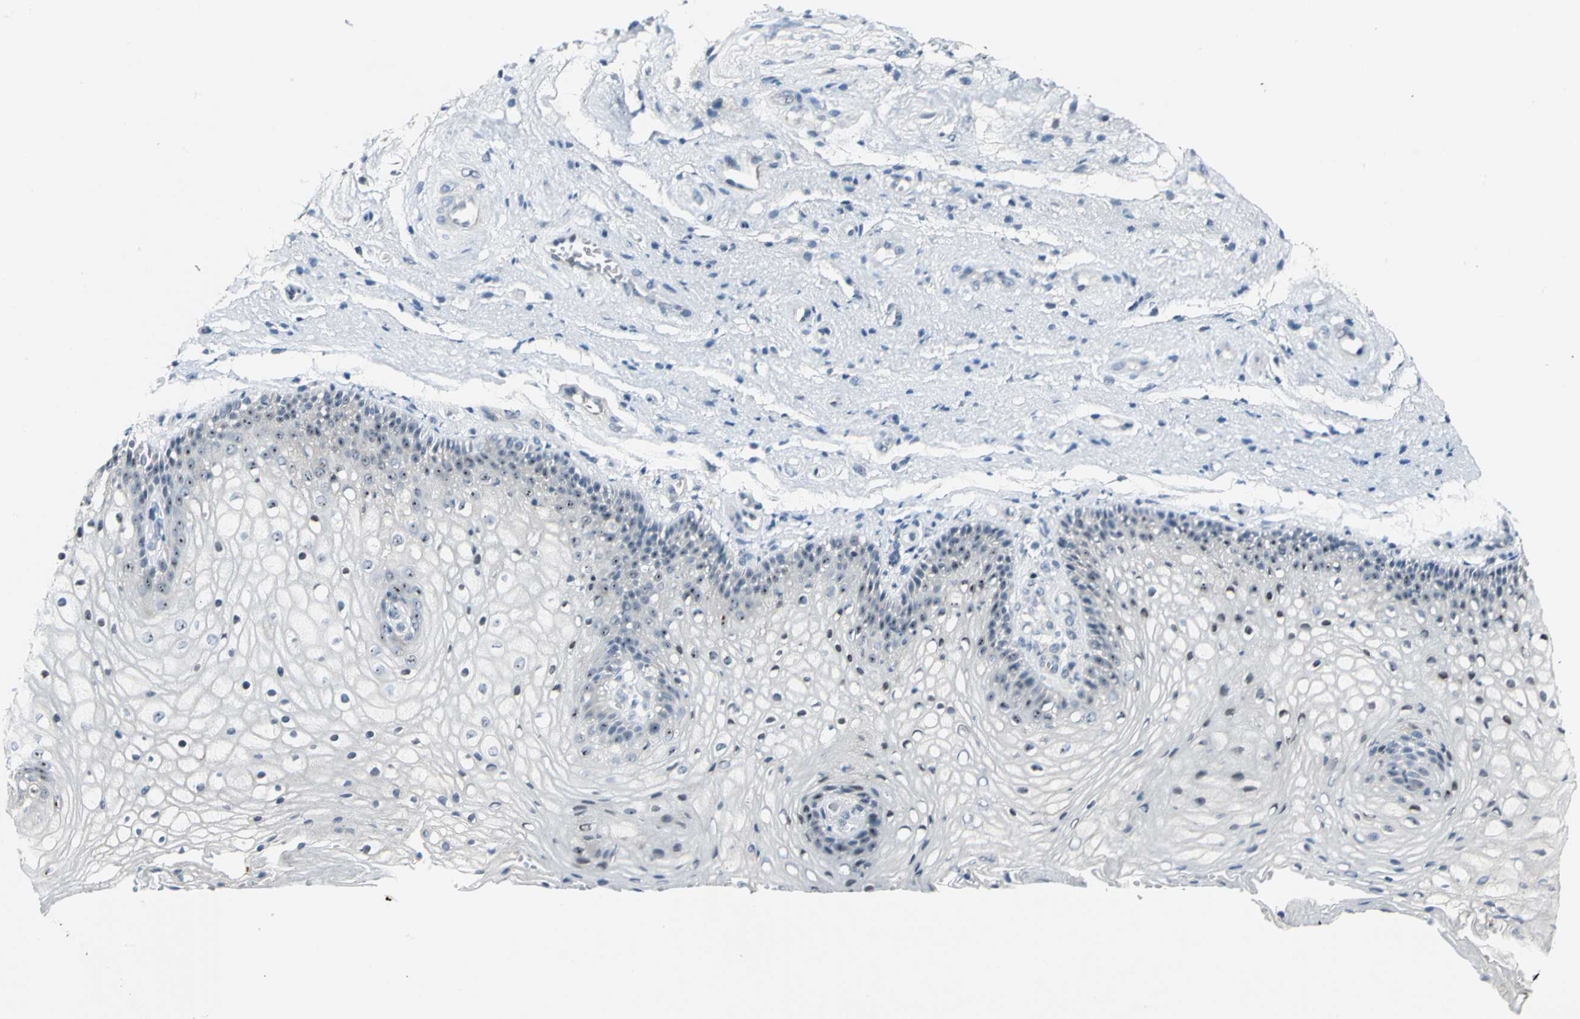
{"staining": {"intensity": "strong", "quantity": "25%-75%", "location": "nuclear"}, "tissue": "vagina", "cell_type": "Squamous epithelial cells", "image_type": "normal", "snomed": [{"axis": "morphology", "description": "Normal tissue, NOS"}, {"axis": "topography", "description": "Vagina"}], "caption": "Immunohistochemical staining of normal vagina exhibits strong nuclear protein expression in approximately 25%-75% of squamous epithelial cells.", "gene": "MYBBP1A", "patient": {"sex": "female", "age": 34}}